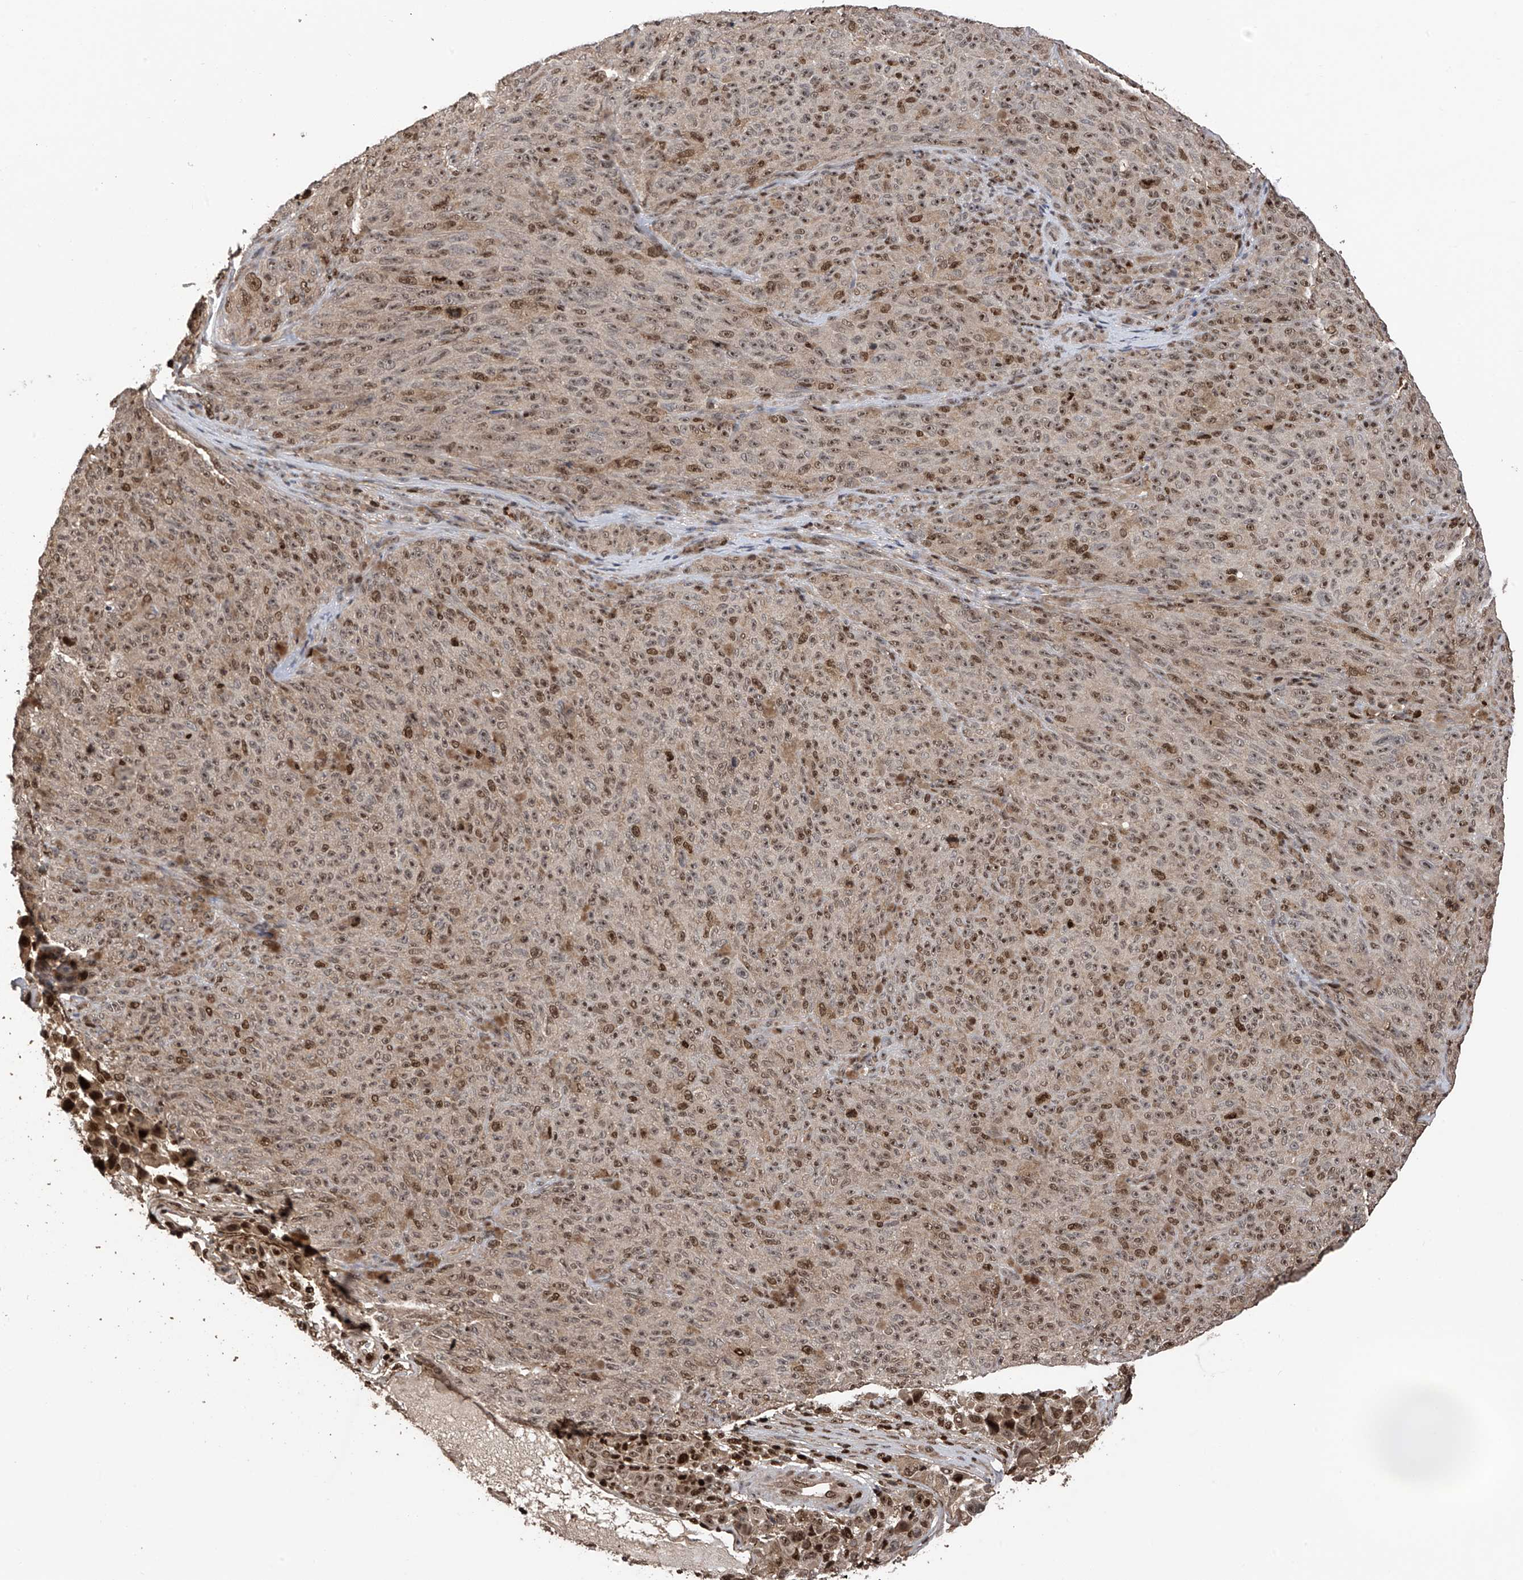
{"staining": {"intensity": "moderate", "quantity": ">75%", "location": "nuclear"}, "tissue": "melanoma", "cell_type": "Tumor cells", "image_type": "cancer", "snomed": [{"axis": "morphology", "description": "Malignant melanoma, NOS"}, {"axis": "topography", "description": "Skin"}], "caption": "Immunohistochemical staining of human melanoma exhibits moderate nuclear protein staining in approximately >75% of tumor cells.", "gene": "DNAJC9", "patient": {"sex": "female", "age": 82}}